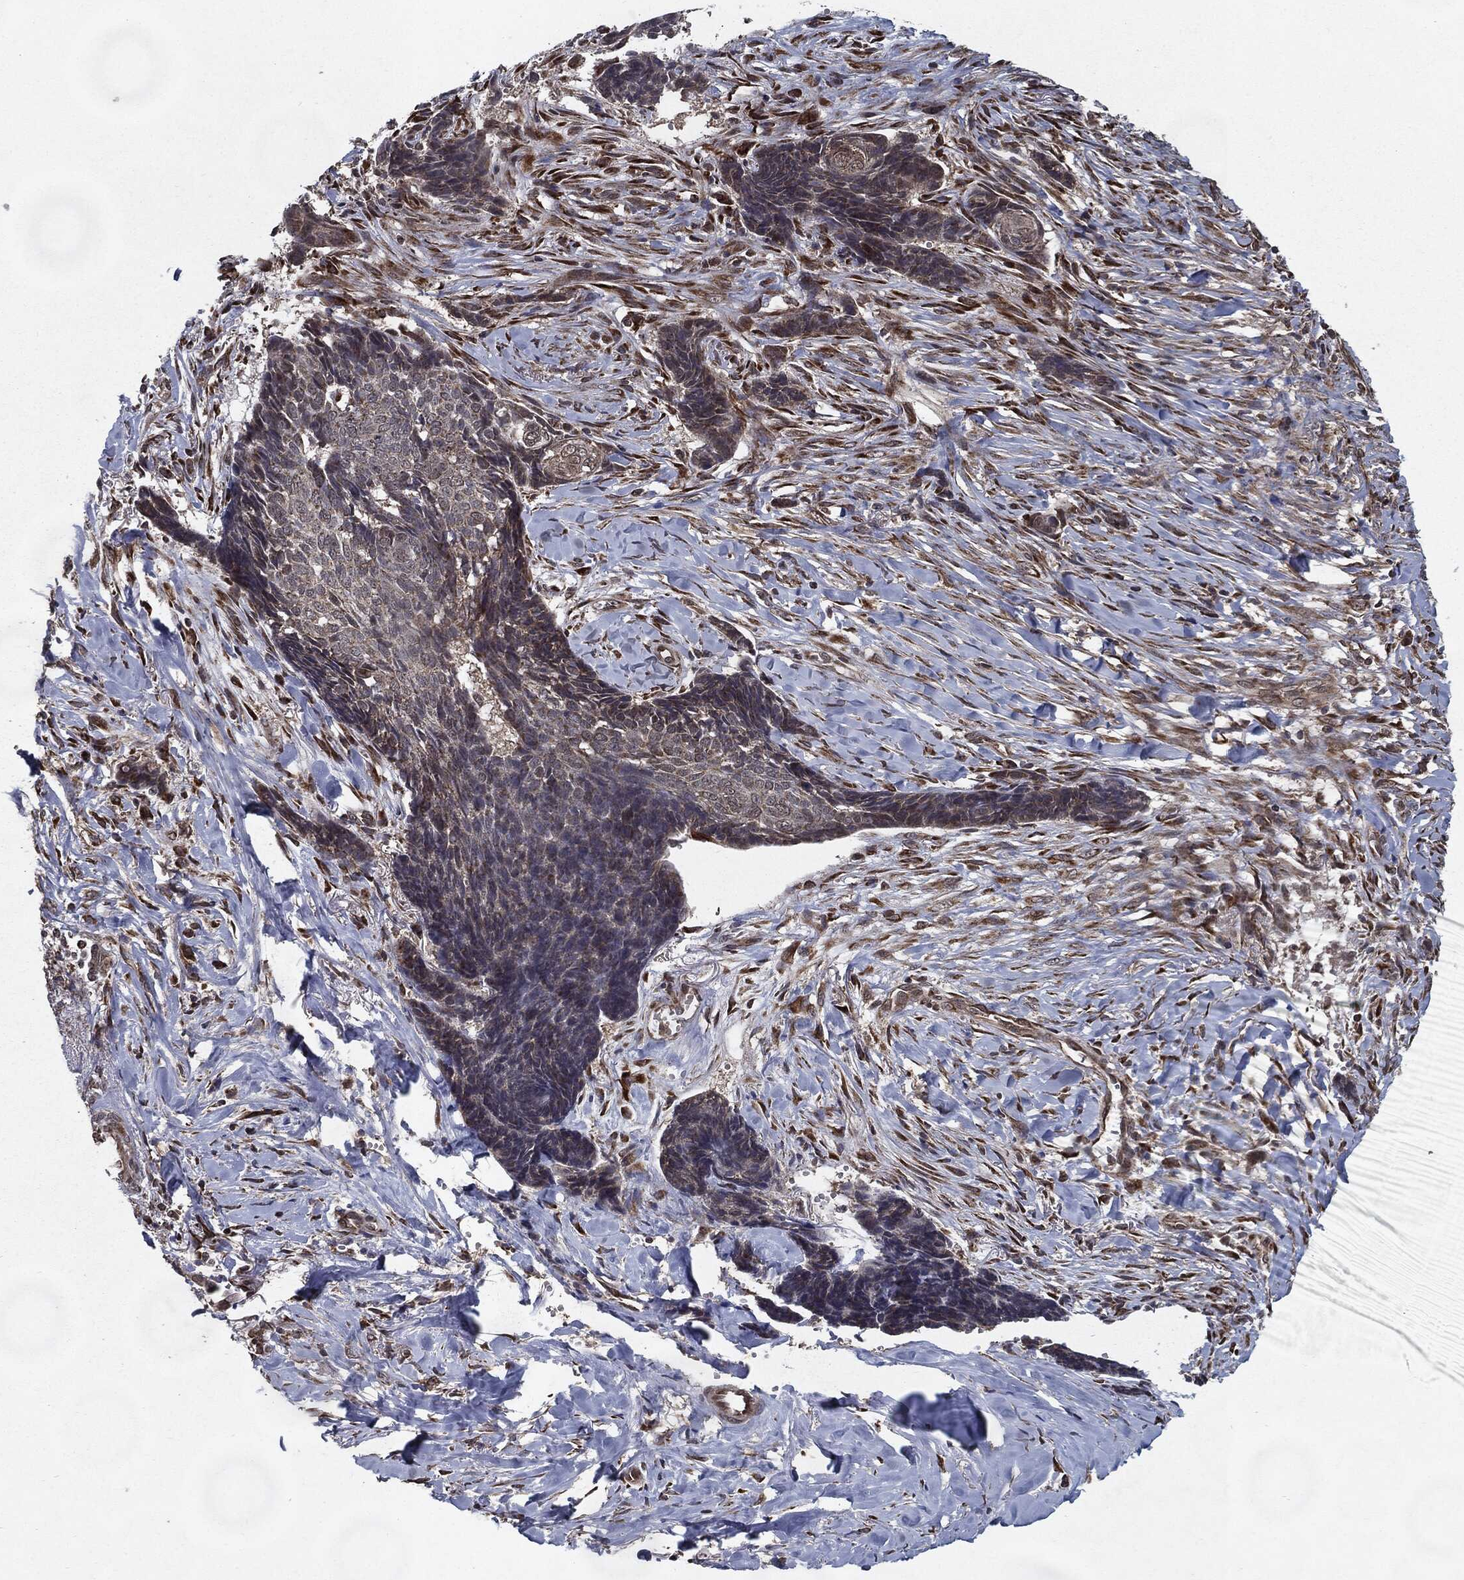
{"staining": {"intensity": "moderate", "quantity": "<25%", "location": "cytoplasmic/membranous"}, "tissue": "skin cancer", "cell_type": "Tumor cells", "image_type": "cancer", "snomed": [{"axis": "morphology", "description": "Basal cell carcinoma"}, {"axis": "topography", "description": "Skin"}], "caption": "About <25% of tumor cells in basal cell carcinoma (skin) exhibit moderate cytoplasmic/membranous protein expression as visualized by brown immunohistochemical staining.", "gene": "HDAC5", "patient": {"sex": "male", "age": 86}}